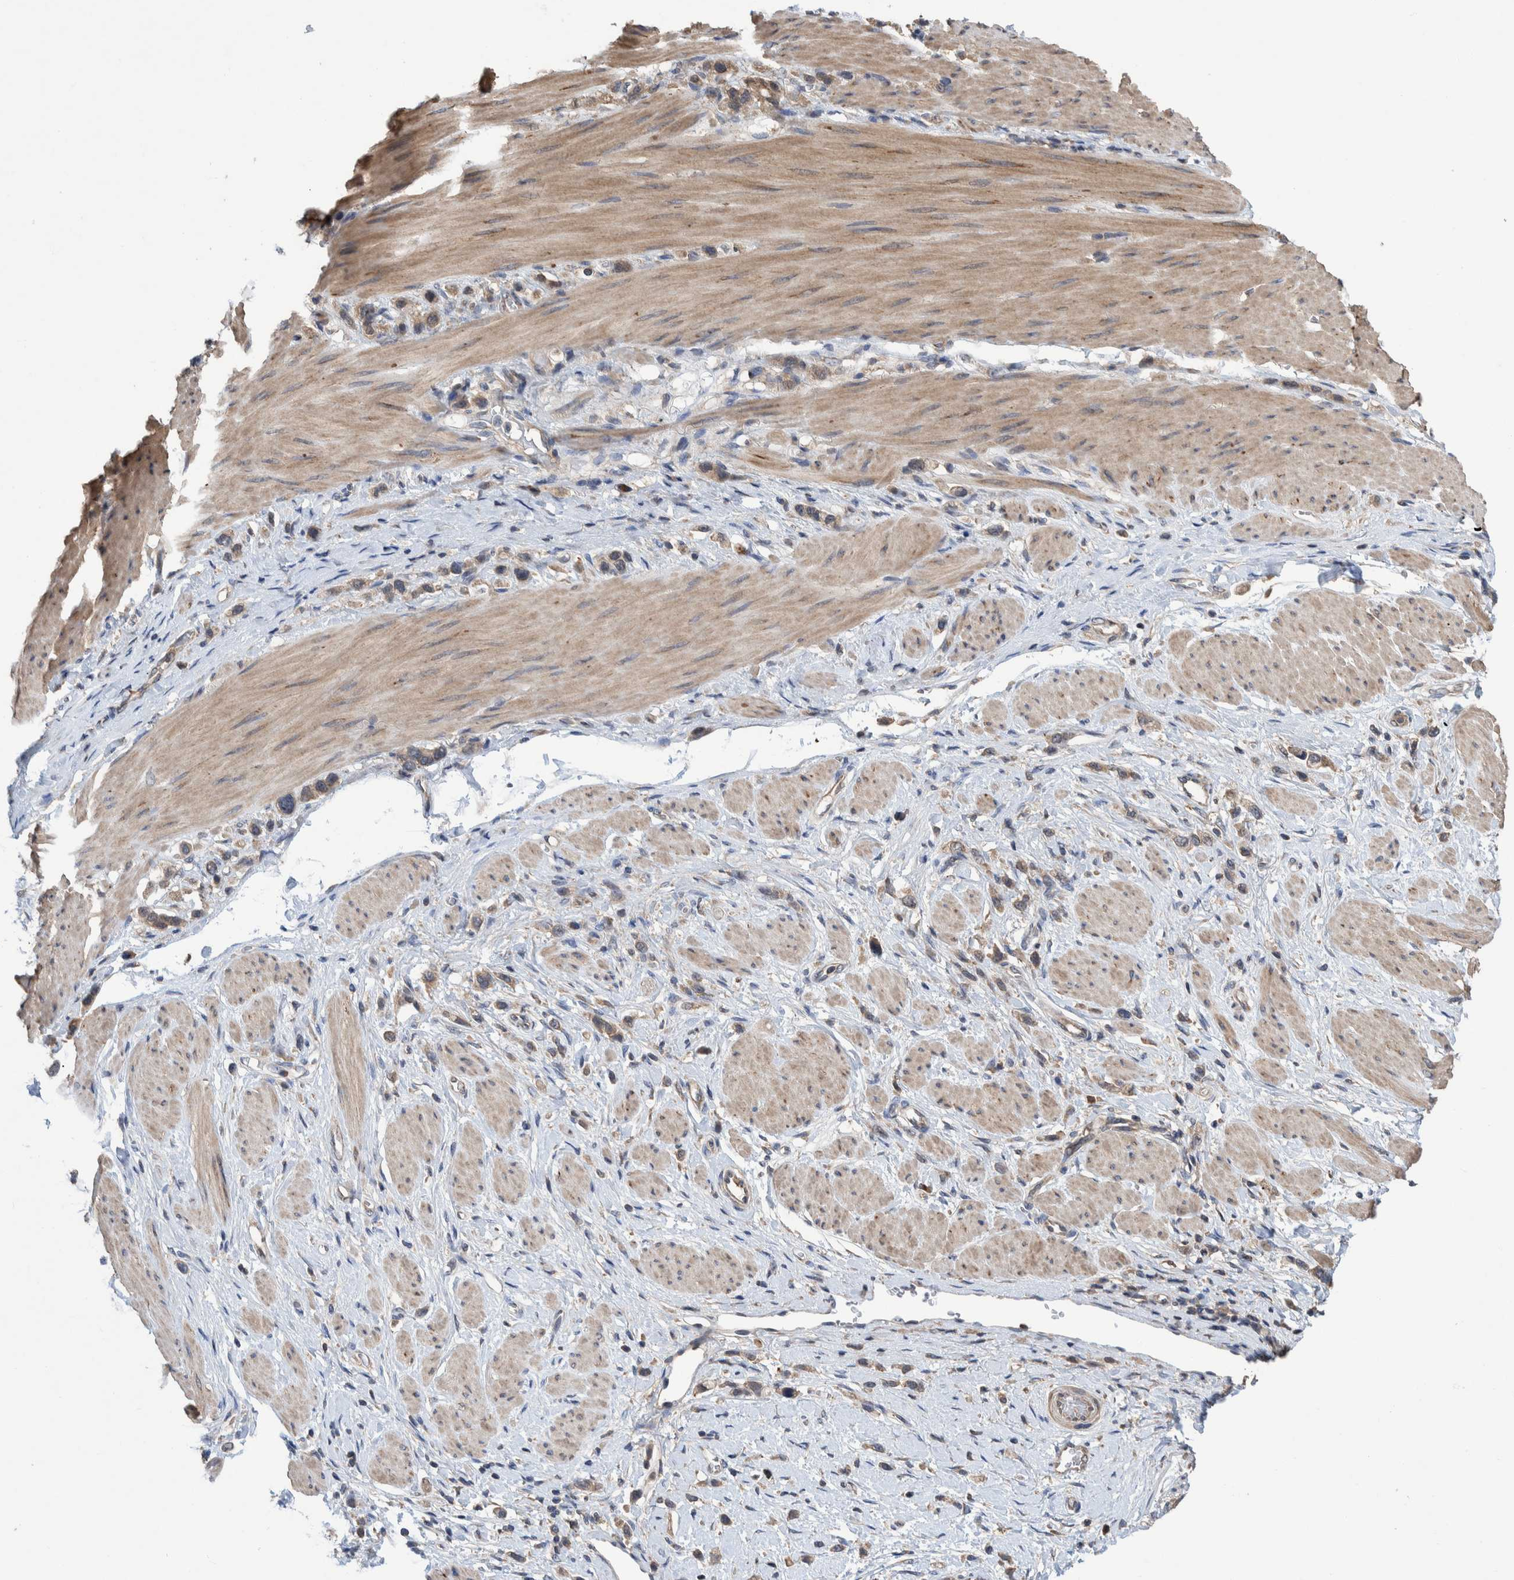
{"staining": {"intensity": "weak", "quantity": ">75%", "location": "cytoplasmic/membranous"}, "tissue": "stomach cancer", "cell_type": "Tumor cells", "image_type": "cancer", "snomed": [{"axis": "morphology", "description": "Adenocarcinoma, NOS"}, {"axis": "topography", "description": "Stomach"}], "caption": "Protein analysis of stomach adenocarcinoma tissue reveals weak cytoplasmic/membranous staining in approximately >75% of tumor cells. The staining was performed using DAB to visualize the protein expression in brown, while the nuclei were stained in blue with hematoxylin (Magnification: 20x).", "gene": "PLPBP", "patient": {"sex": "female", "age": 65}}